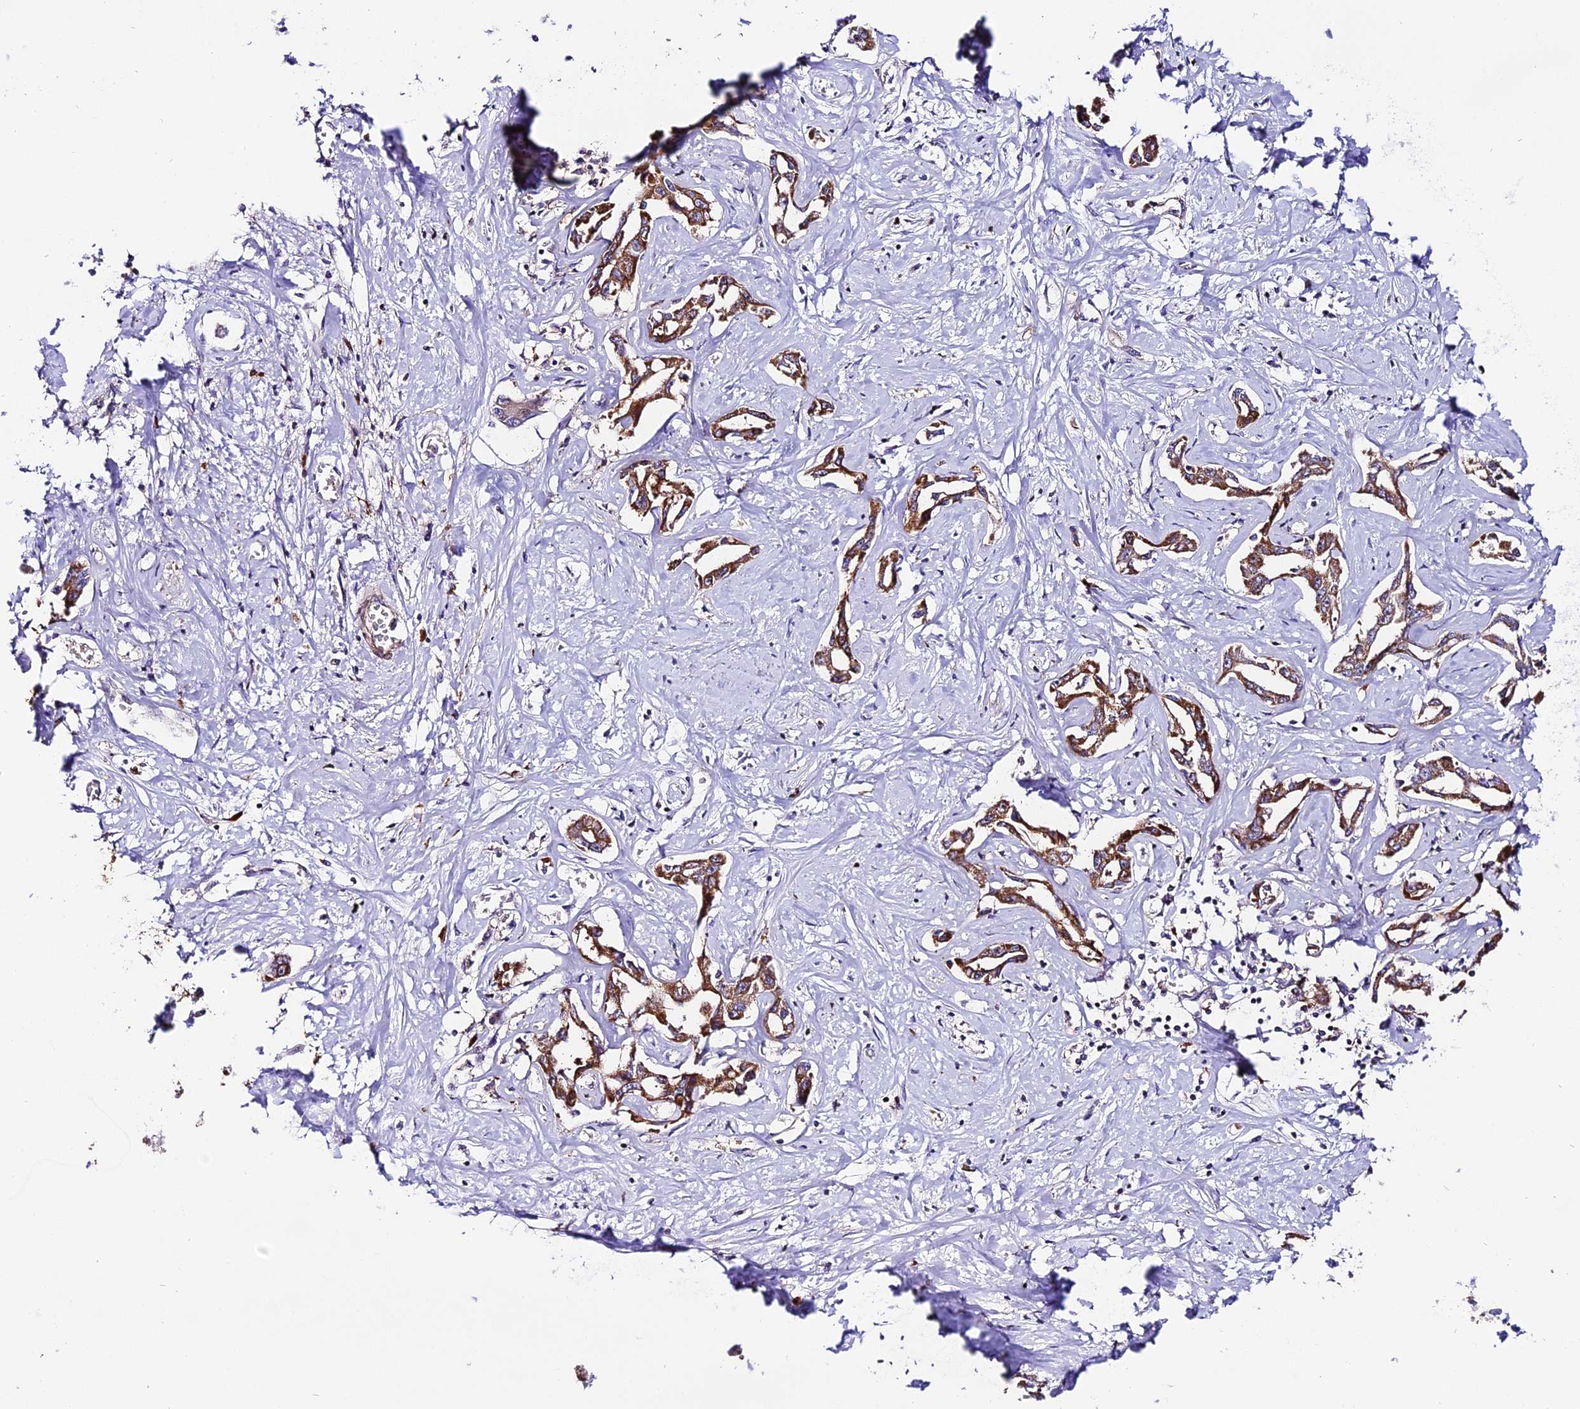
{"staining": {"intensity": "moderate", "quantity": ">75%", "location": "cytoplasmic/membranous"}, "tissue": "liver cancer", "cell_type": "Tumor cells", "image_type": "cancer", "snomed": [{"axis": "morphology", "description": "Cholangiocarcinoma"}, {"axis": "topography", "description": "Liver"}], "caption": "Human cholangiocarcinoma (liver) stained with a protein marker shows moderate staining in tumor cells.", "gene": "MAP3K7CL", "patient": {"sex": "male", "age": 59}}